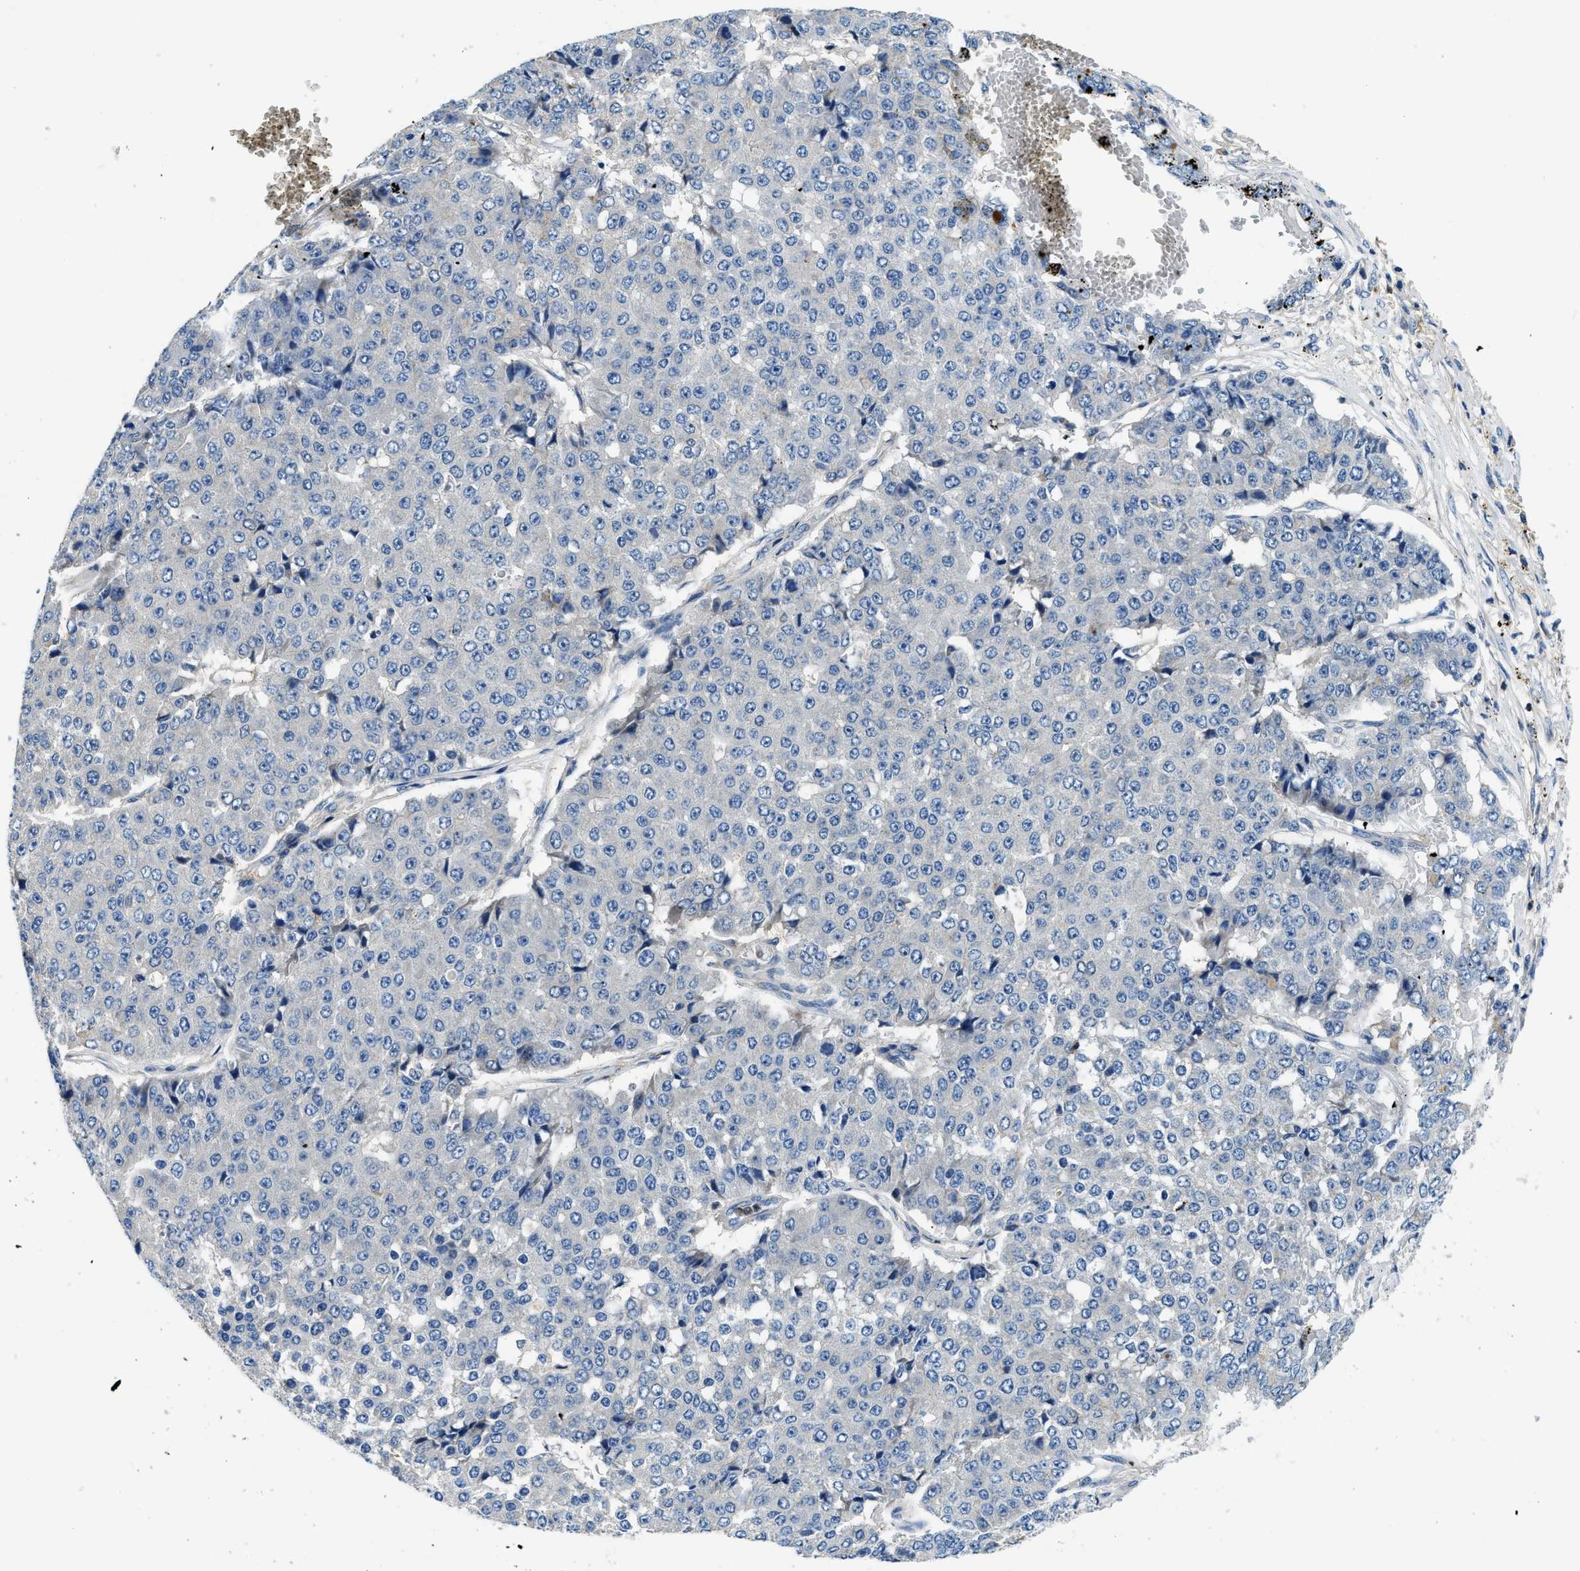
{"staining": {"intensity": "negative", "quantity": "none", "location": "none"}, "tissue": "pancreatic cancer", "cell_type": "Tumor cells", "image_type": "cancer", "snomed": [{"axis": "morphology", "description": "Adenocarcinoma, NOS"}, {"axis": "topography", "description": "Pancreas"}], "caption": "Pancreatic adenocarcinoma was stained to show a protein in brown. There is no significant staining in tumor cells.", "gene": "MYO1G", "patient": {"sex": "male", "age": 50}}